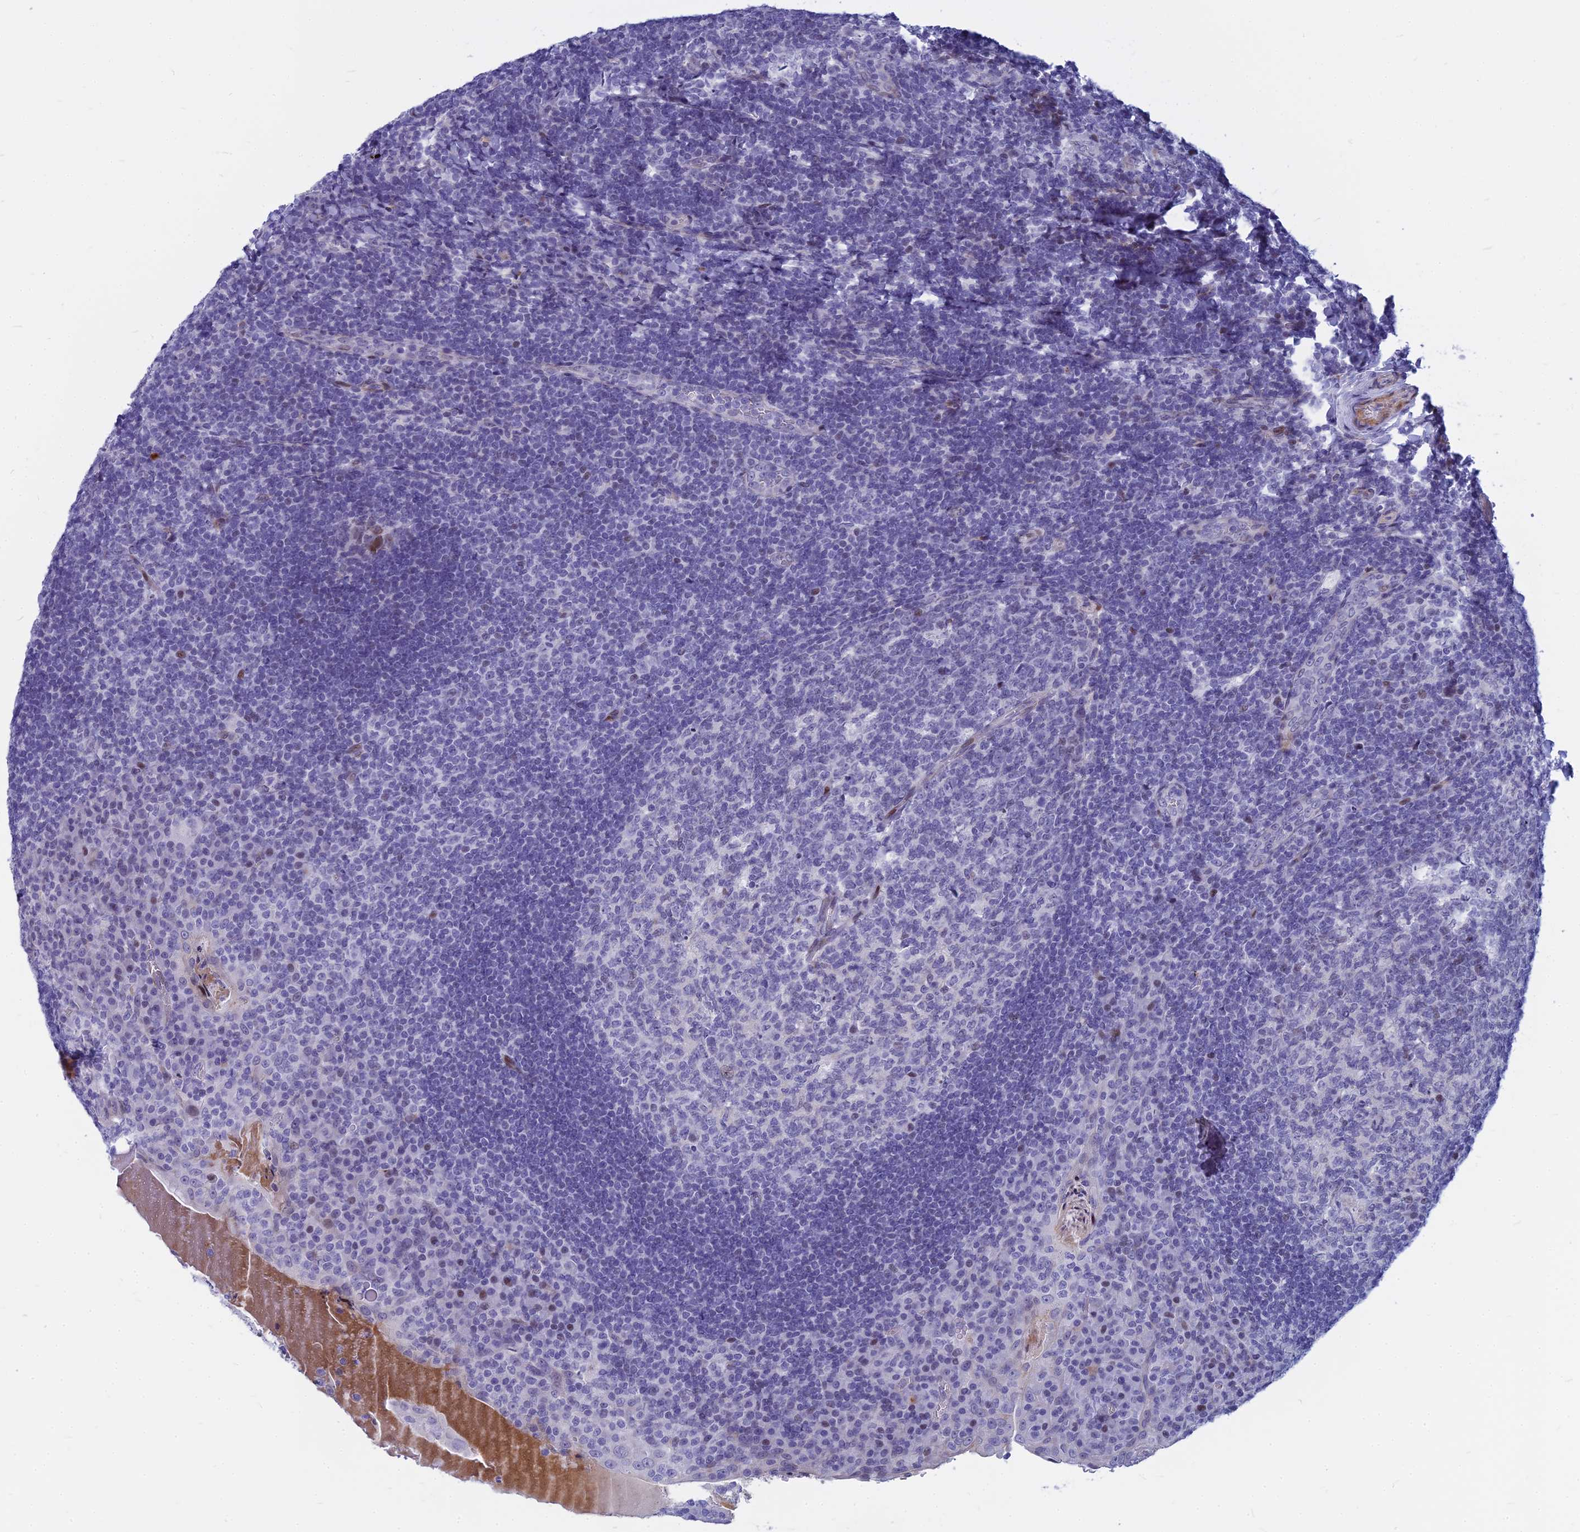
{"staining": {"intensity": "negative", "quantity": "none", "location": "none"}, "tissue": "tonsil", "cell_type": "Germinal center cells", "image_type": "normal", "snomed": [{"axis": "morphology", "description": "Normal tissue, NOS"}, {"axis": "topography", "description": "Tonsil"}], "caption": "Germinal center cells show no significant protein positivity in normal tonsil.", "gene": "MYBPC2", "patient": {"sex": "male", "age": 17}}